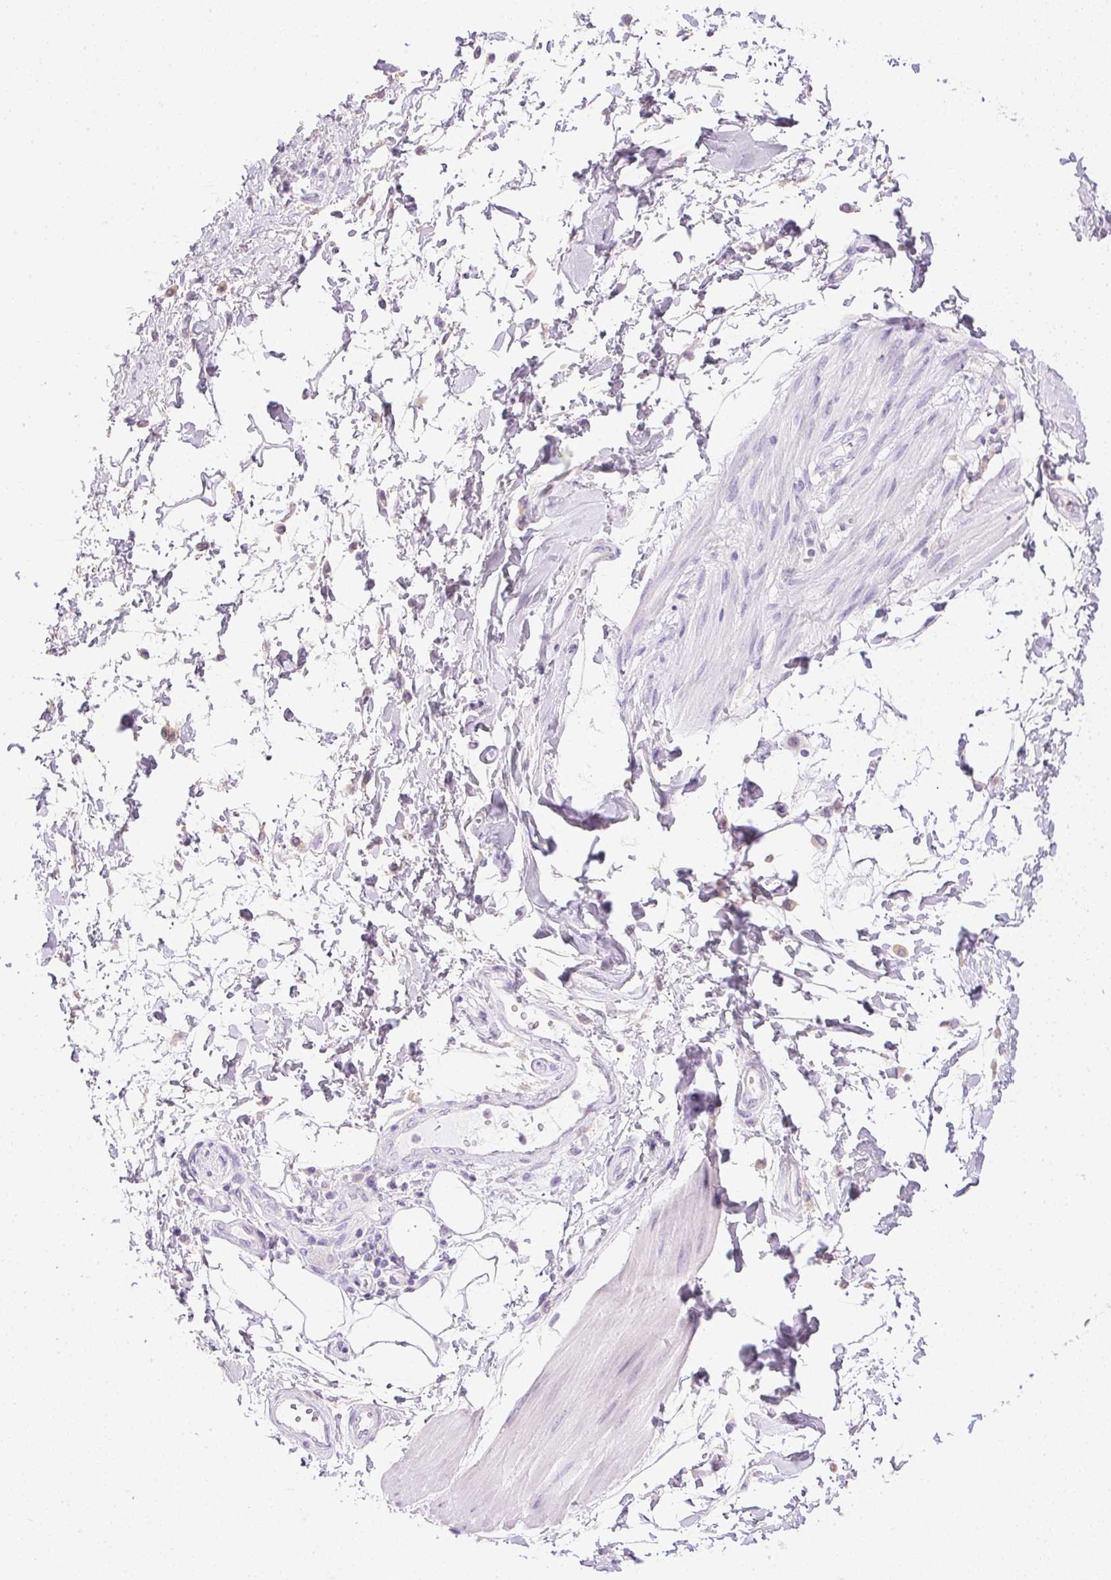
{"staining": {"intensity": "negative", "quantity": "none", "location": "none"}, "tissue": "adipose tissue", "cell_type": "Adipocytes", "image_type": "normal", "snomed": [{"axis": "morphology", "description": "Normal tissue, NOS"}, {"axis": "topography", "description": "Urinary bladder"}, {"axis": "topography", "description": "Peripheral nerve tissue"}], "caption": "DAB immunohistochemical staining of unremarkable adipose tissue exhibits no significant expression in adipocytes.", "gene": "ATP6V1G3", "patient": {"sex": "female", "age": 60}}